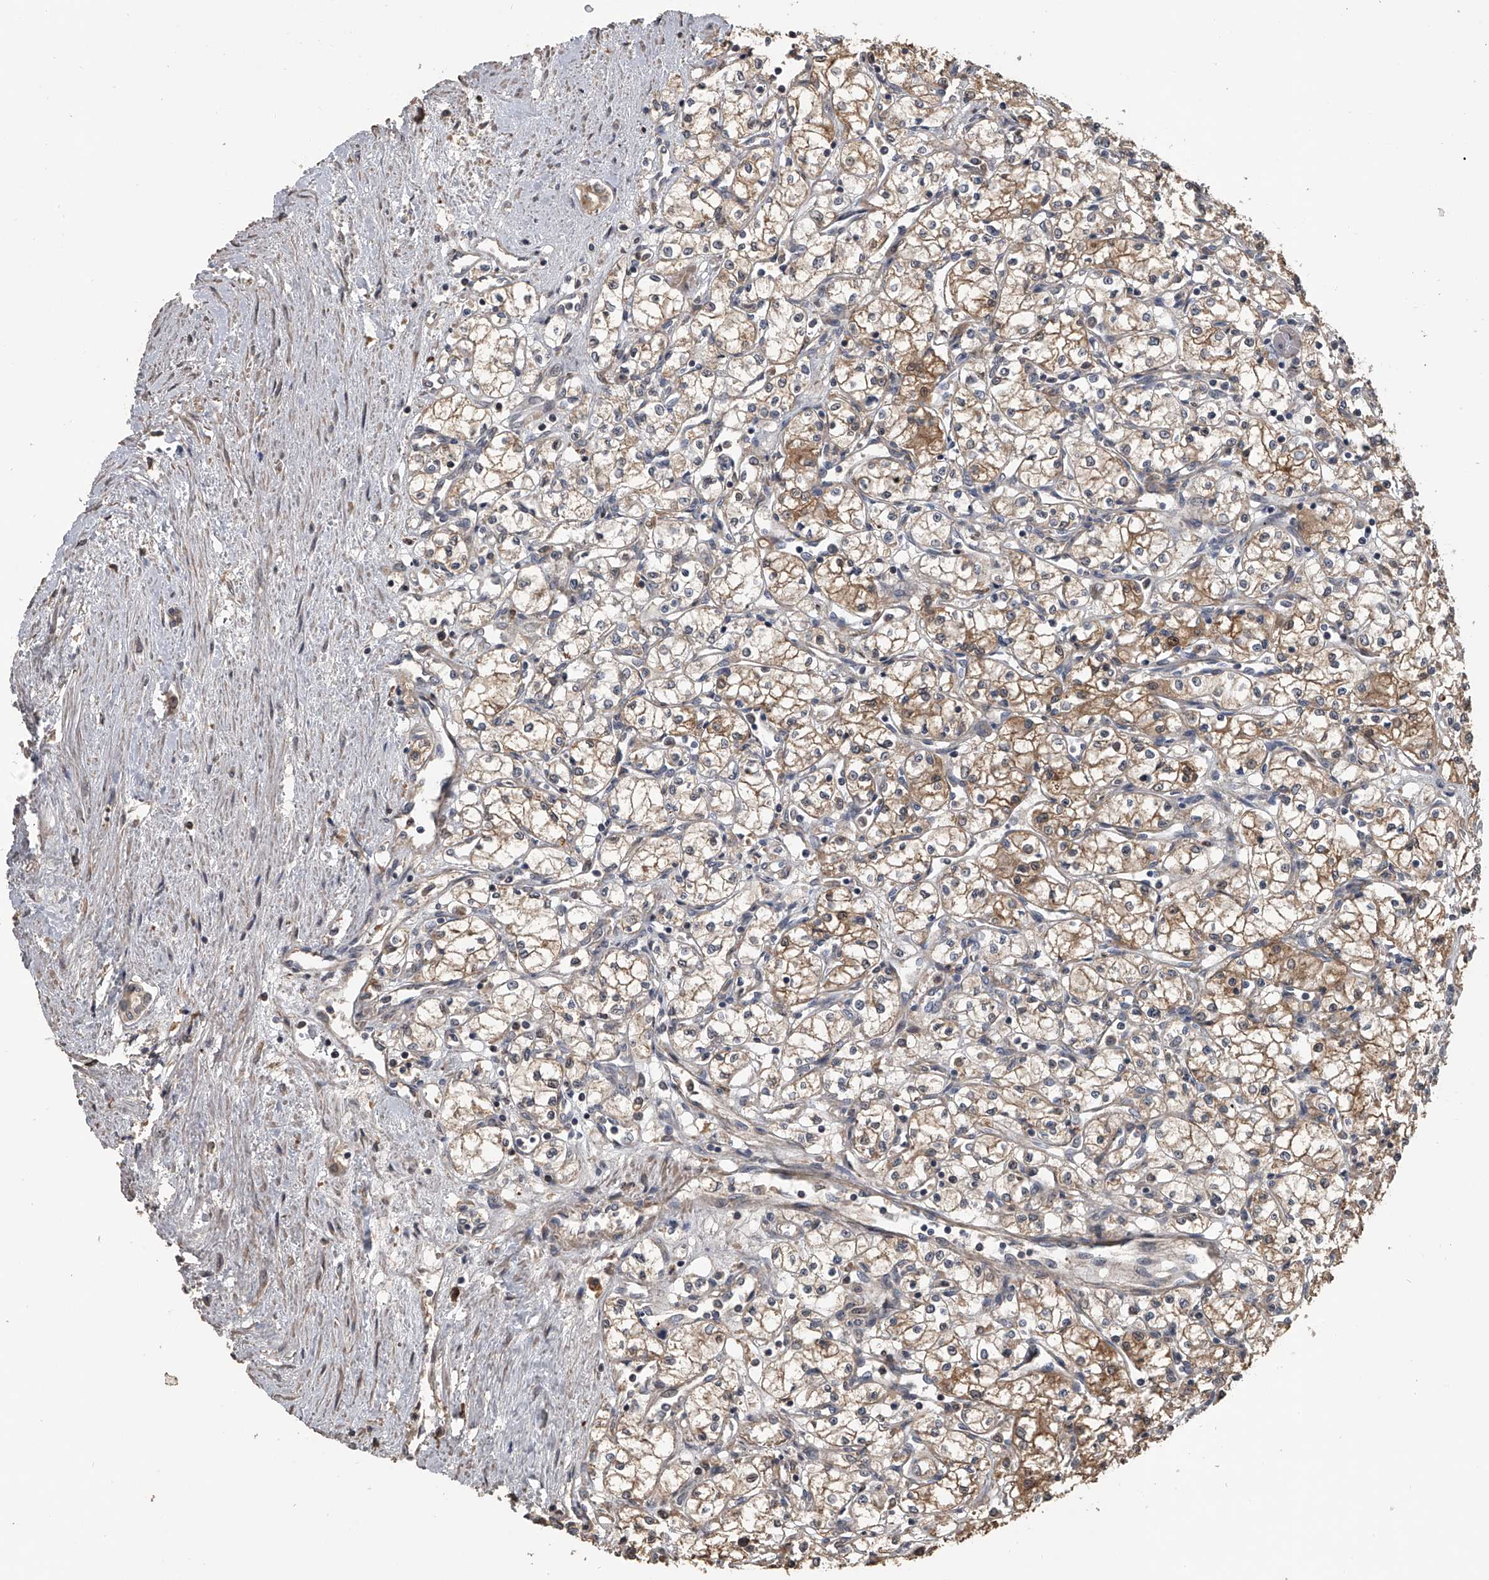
{"staining": {"intensity": "moderate", "quantity": ">75%", "location": "cytoplasmic/membranous"}, "tissue": "renal cancer", "cell_type": "Tumor cells", "image_type": "cancer", "snomed": [{"axis": "morphology", "description": "Adenocarcinoma, NOS"}, {"axis": "topography", "description": "Kidney"}], "caption": "DAB (3,3'-diaminobenzidine) immunohistochemical staining of renal cancer (adenocarcinoma) reveals moderate cytoplasmic/membranous protein staining in about >75% of tumor cells.", "gene": "DOCK9", "patient": {"sex": "male", "age": 59}}